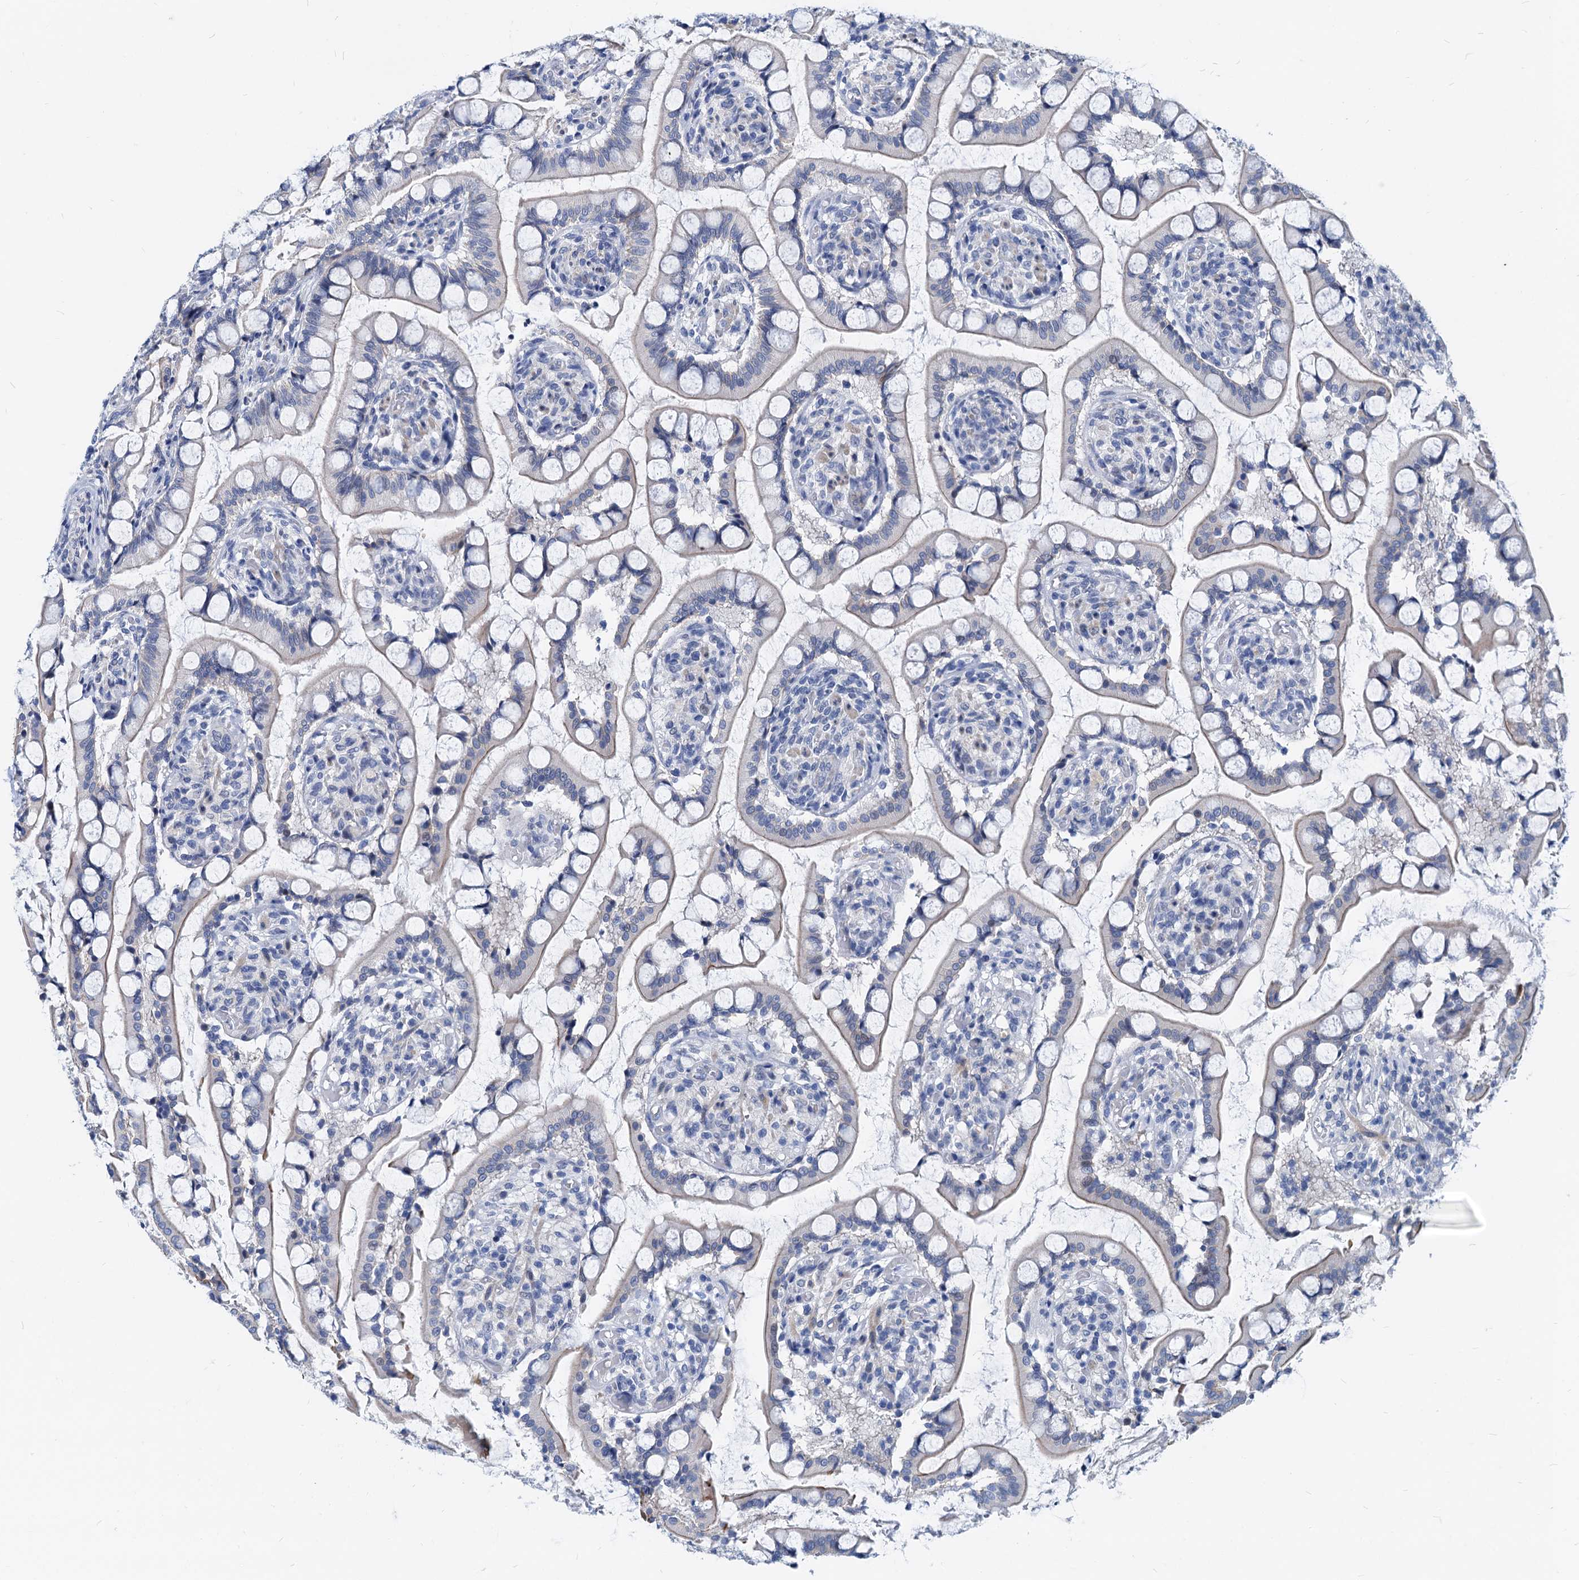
{"staining": {"intensity": "moderate", "quantity": "25%-75%", "location": "cytoplasmic/membranous"}, "tissue": "small intestine", "cell_type": "Glandular cells", "image_type": "normal", "snomed": [{"axis": "morphology", "description": "Normal tissue, NOS"}, {"axis": "topography", "description": "Small intestine"}], "caption": "A high-resolution histopathology image shows immunohistochemistry staining of benign small intestine, which reveals moderate cytoplasmic/membranous positivity in about 25%-75% of glandular cells. Immunohistochemistry stains the protein in brown and the nuclei are stained blue.", "gene": "HSF2", "patient": {"sex": "male", "age": 52}}